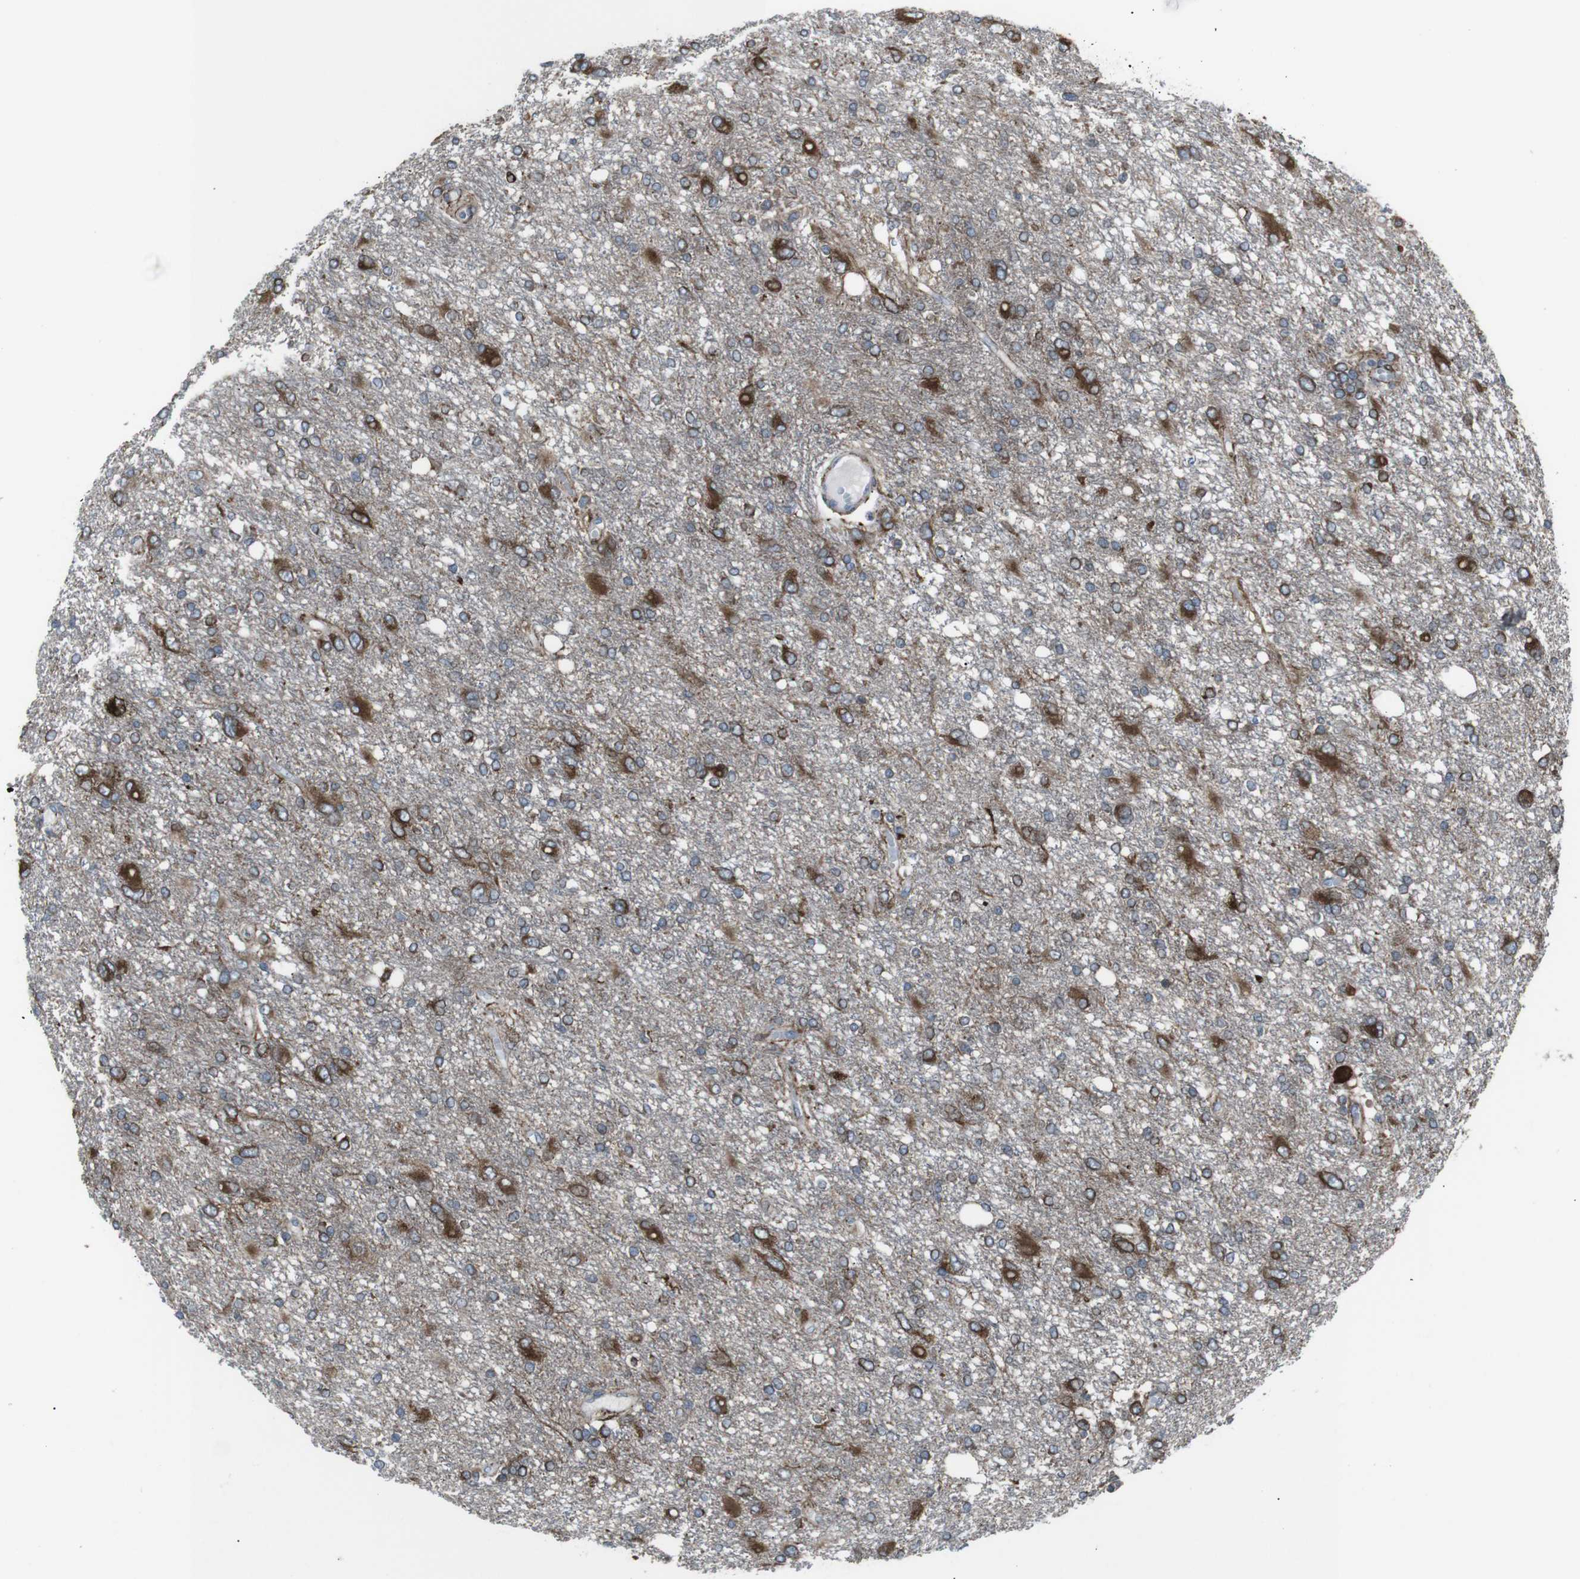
{"staining": {"intensity": "strong", "quantity": "25%-75%", "location": "cytoplasmic/membranous"}, "tissue": "glioma", "cell_type": "Tumor cells", "image_type": "cancer", "snomed": [{"axis": "morphology", "description": "Glioma, malignant, High grade"}, {"axis": "topography", "description": "Brain"}], "caption": "IHC histopathology image of neoplastic tissue: high-grade glioma (malignant) stained using immunohistochemistry (IHC) shows high levels of strong protein expression localized specifically in the cytoplasmic/membranous of tumor cells, appearing as a cytoplasmic/membranous brown color.", "gene": "LNPK", "patient": {"sex": "female", "age": 59}}